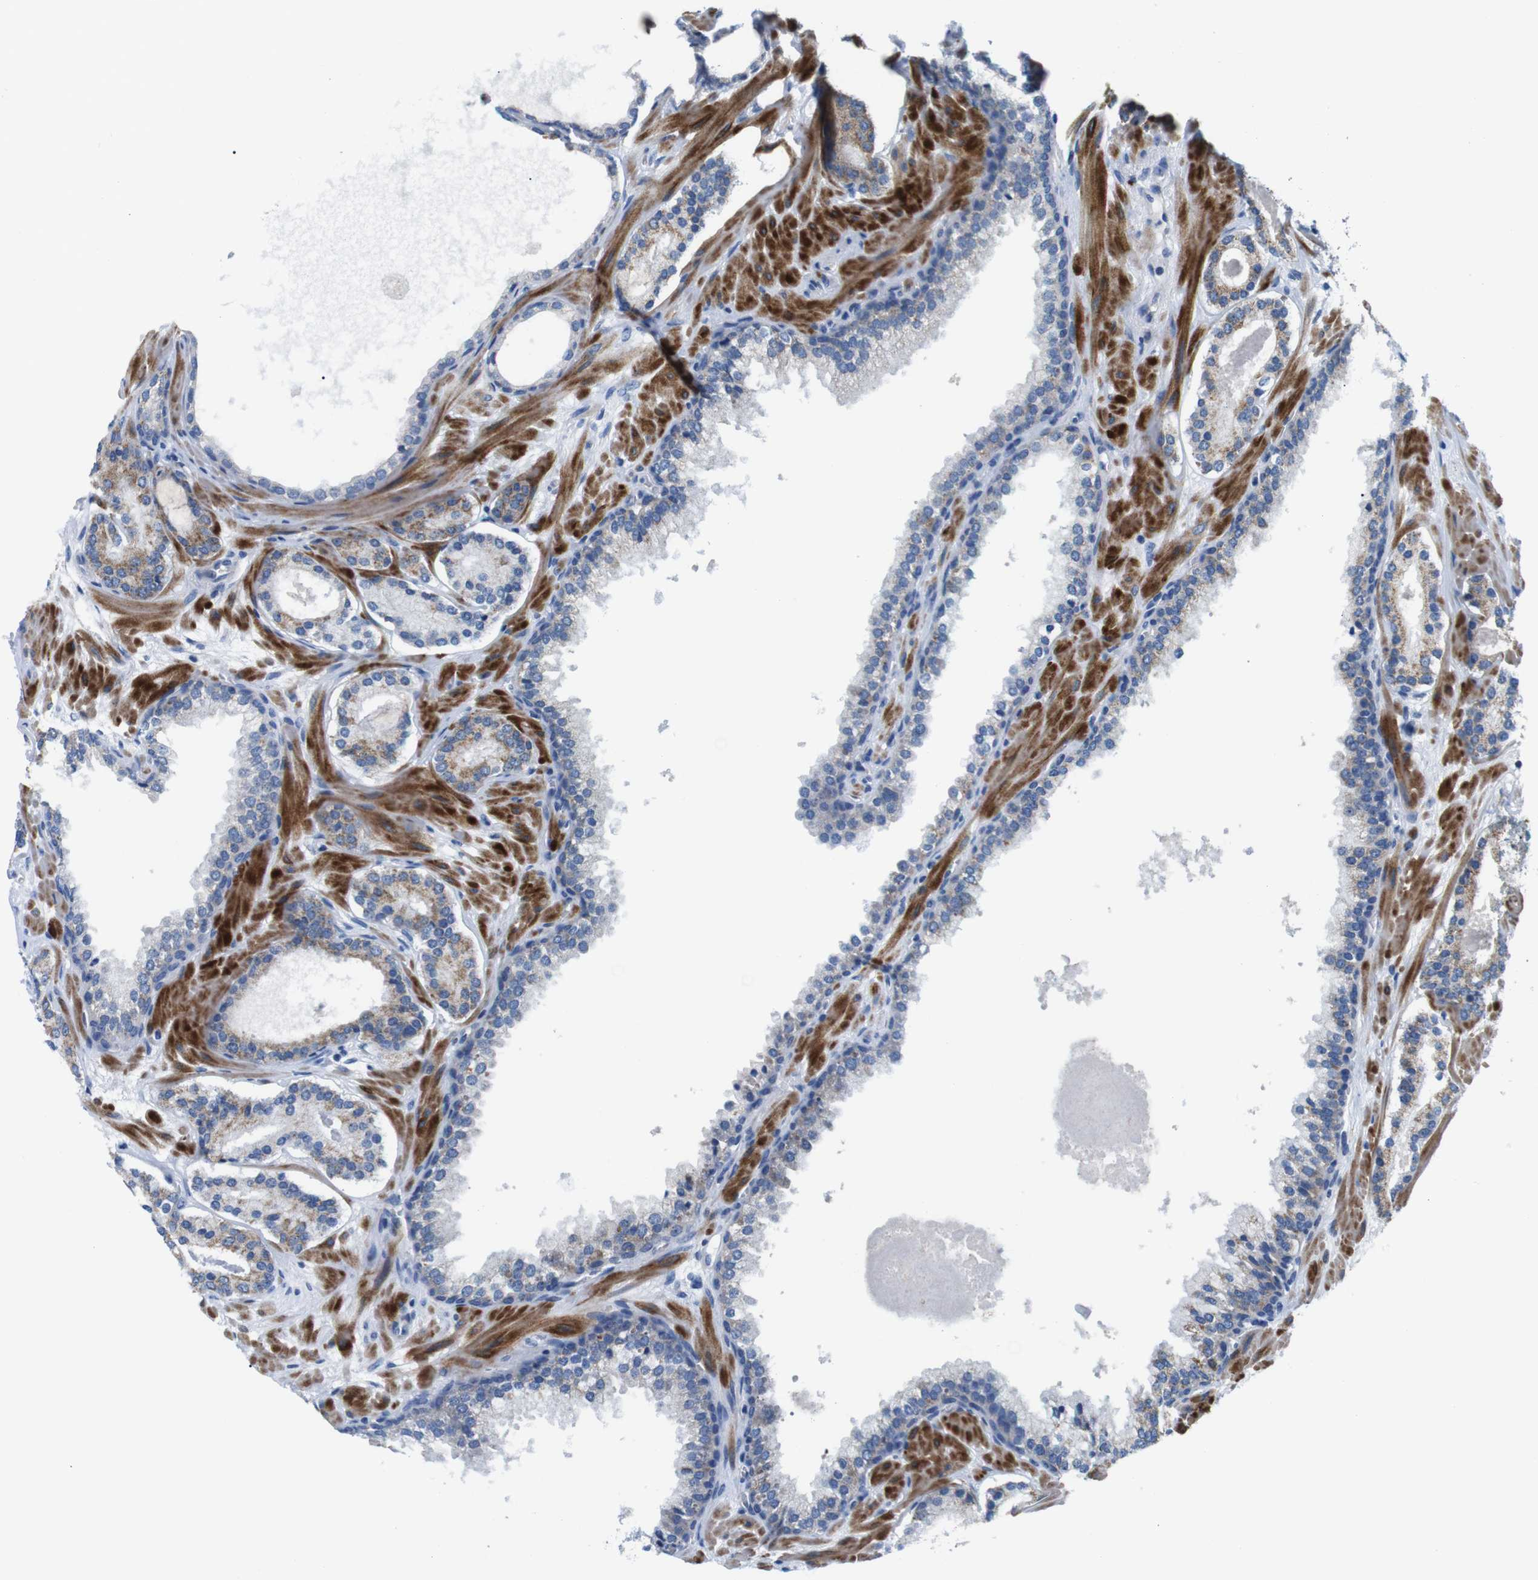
{"staining": {"intensity": "weak", "quantity": ">75%", "location": "cytoplasmic/membranous"}, "tissue": "prostate cancer", "cell_type": "Tumor cells", "image_type": "cancer", "snomed": [{"axis": "morphology", "description": "Adenocarcinoma, Low grade"}, {"axis": "topography", "description": "Prostate"}], "caption": "Immunohistochemical staining of human prostate low-grade adenocarcinoma demonstrates low levels of weak cytoplasmic/membranous protein staining in approximately >75% of tumor cells. The staining is performed using DAB (3,3'-diaminobenzidine) brown chromogen to label protein expression. The nuclei are counter-stained blue using hematoxylin.", "gene": "F2RL1", "patient": {"sex": "male", "age": 63}}